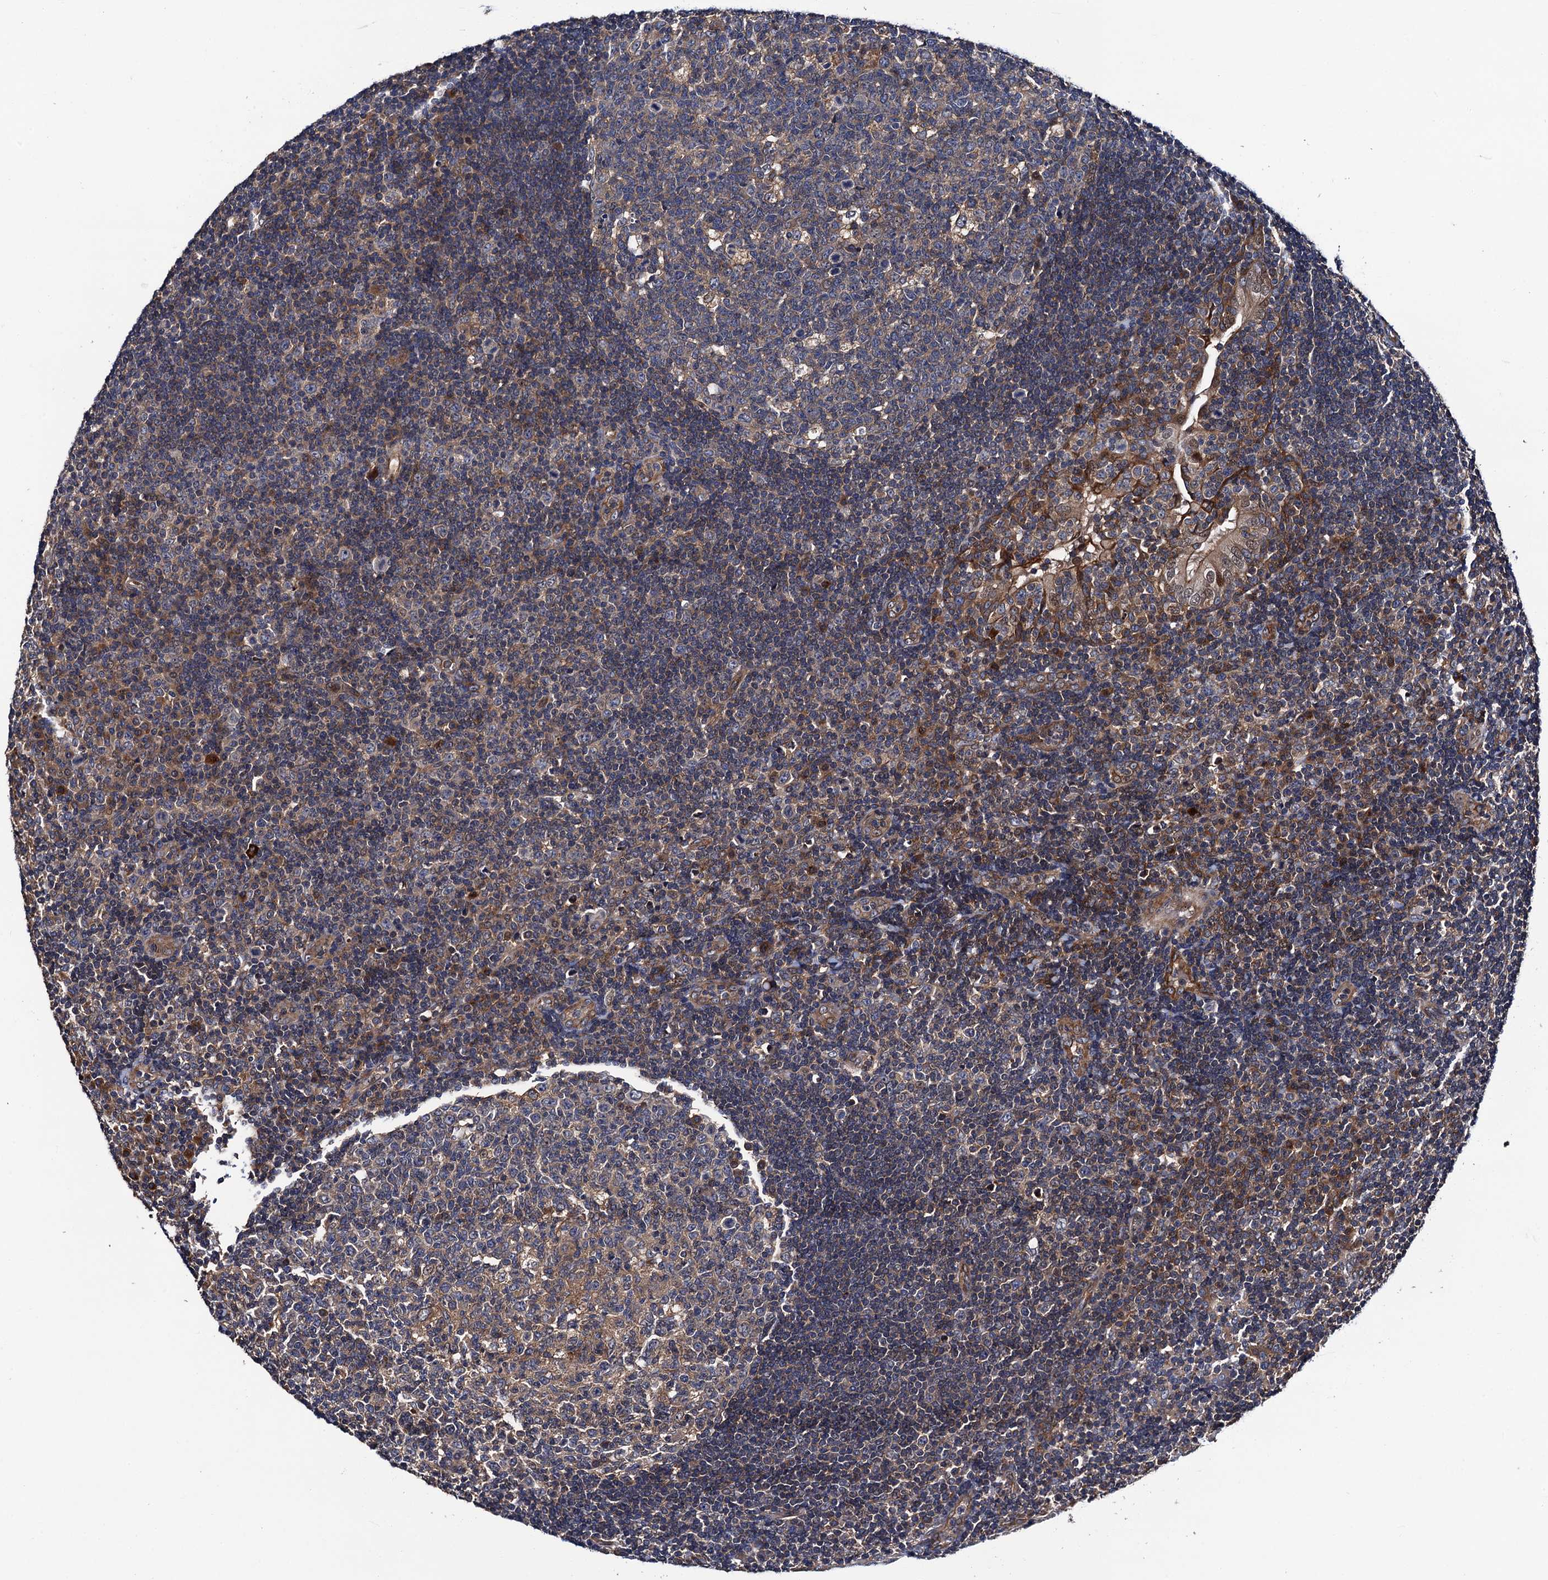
{"staining": {"intensity": "weak", "quantity": "25%-75%", "location": "cytoplasmic/membranous"}, "tissue": "tonsil", "cell_type": "Germinal center cells", "image_type": "normal", "snomed": [{"axis": "morphology", "description": "Normal tissue, NOS"}, {"axis": "topography", "description": "Tonsil"}], "caption": "Immunohistochemical staining of normal tonsil shows low levels of weak cytoplasmic/membranous staining in about 25%-75% of germinal center cells.", "gene": "VPS35", "patient": {"sex": "female", "age": 40}}